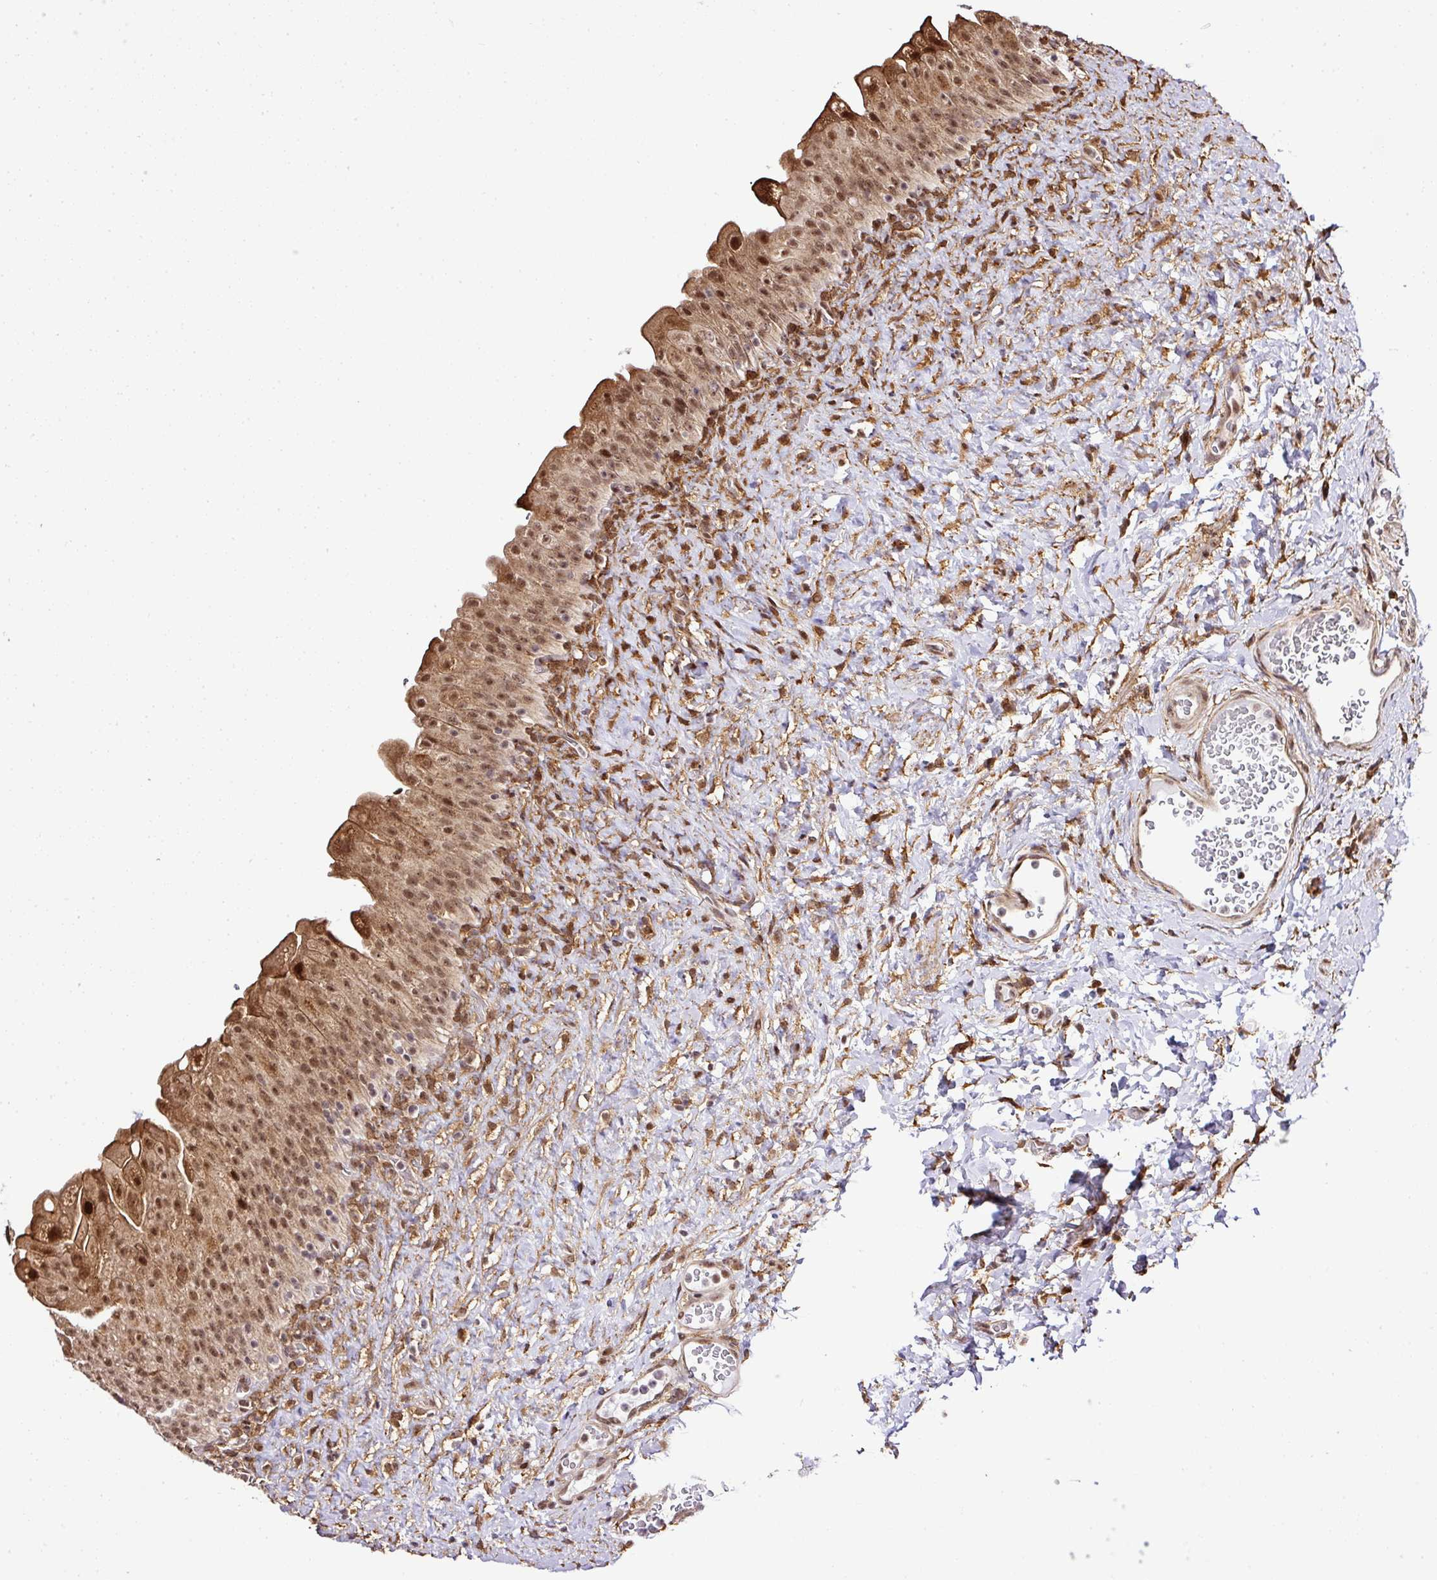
{"staining": {"intensity": "moderate", "quantity": ">75%", "location": "cytoplasmic/membranous,nuclear"}, "tissue": "urinary bladder", "cell_type": "Urothelial cells", "image_type": "normal", "snomed": [{"axis": "morphology", "description": "Normal tissue, NOS"}, {"axis": "topography", "description": "Urinary bladder"}], "caption": "The micrograph shows immunohistochemical staining of normal urinary bladder. There is moderate cytoplasmic/membranous,nuclear staining is identified in approximately >75% of urothelial cells.", "gene": "FAM153A", "patient": {"sex": "female", "age": 27}}